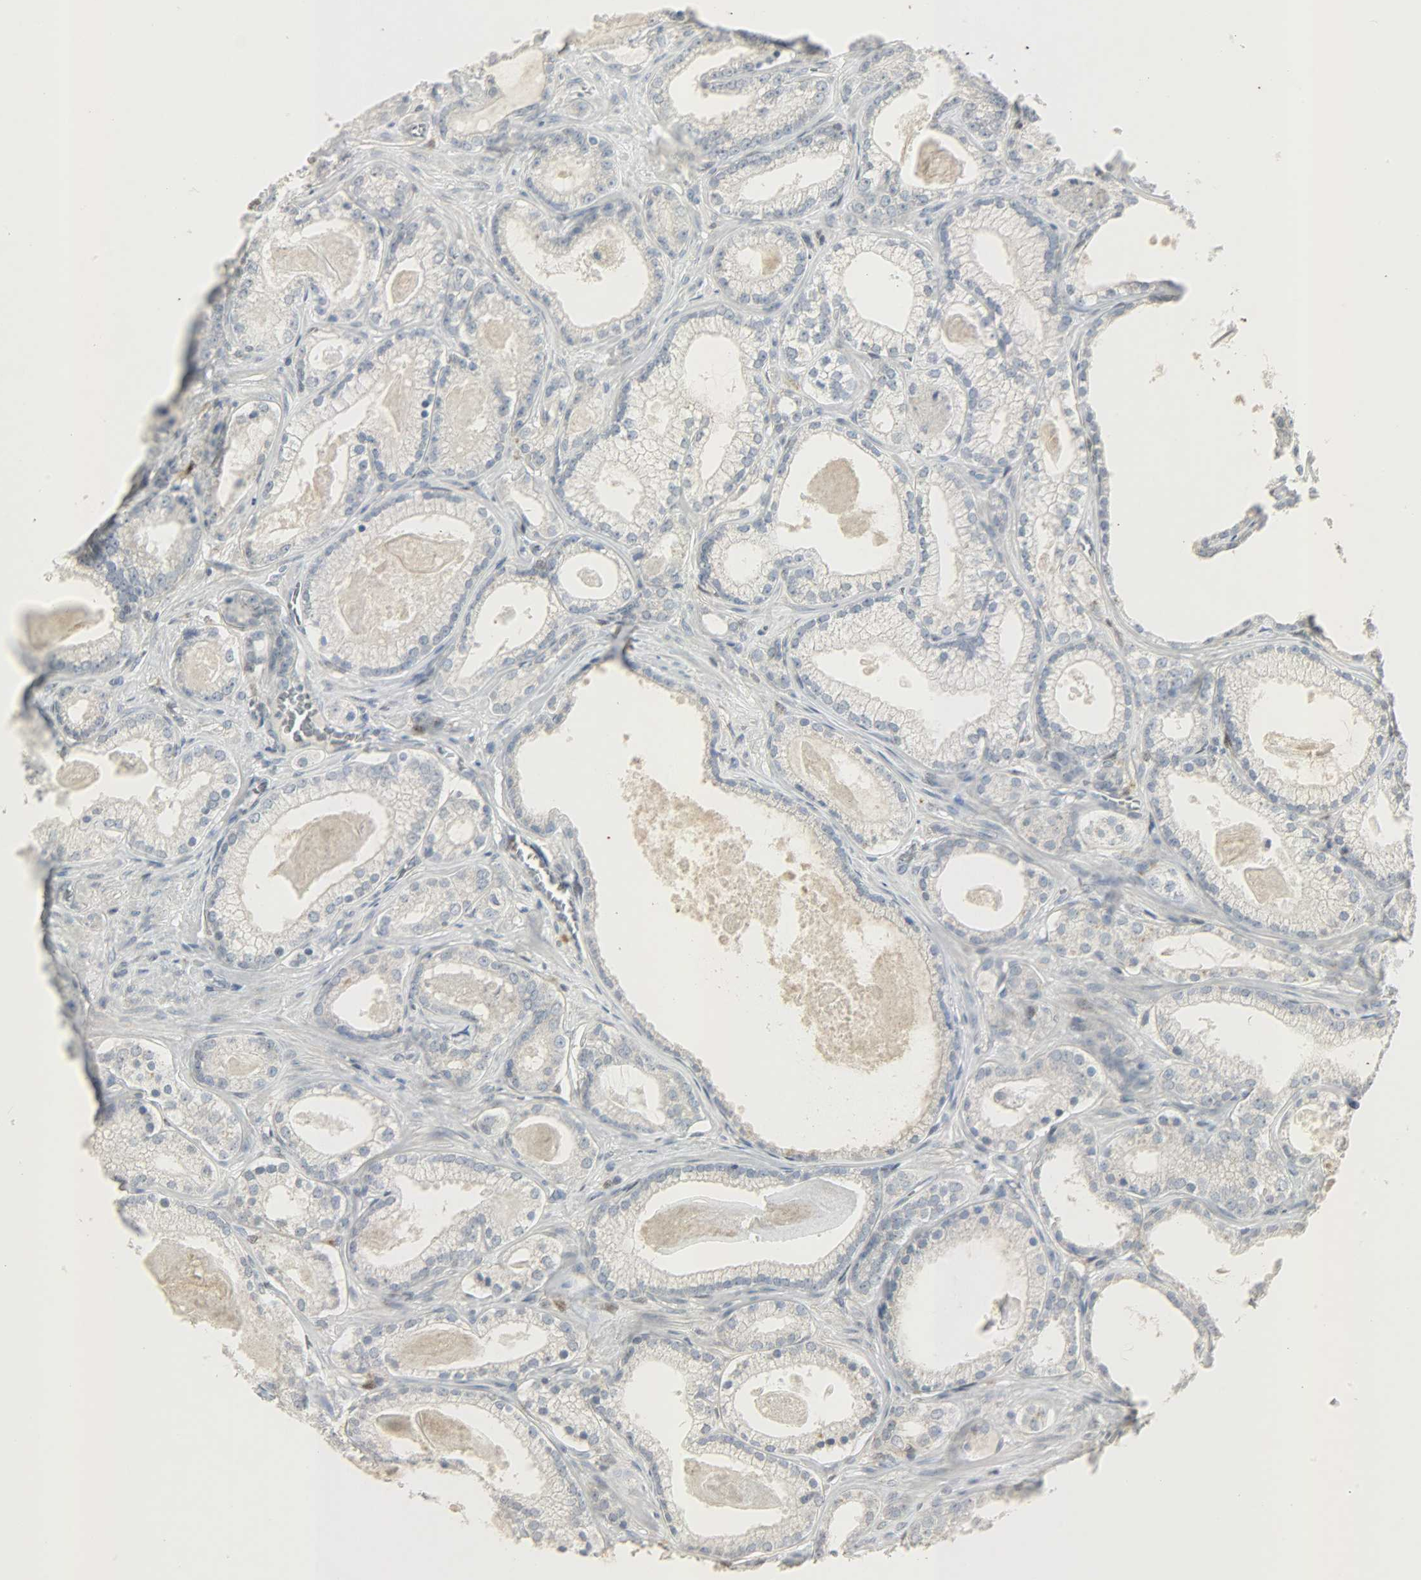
{"staining": {"intensity": "weak", "quantity": "25%-75%", "location": "cytoplasmic/membranous"}, "tissue": "prostate cancer", "cell_type": "Tumor cells", "image_type": "cancer", "snomed": [{"axis": "morphology", "description": "Adenocarcinoma, Low grade"}, {"axis": "topography", "description": "Prostate"}], "caption": "Weak cytoplasmic/membranous expression is identified in approximately 25%-75% of tumor cells in prostate cancer (low-grade adenocarcinoma).", "gene": "CAMK4", "patient": {"sex": "male", "age": 59}}